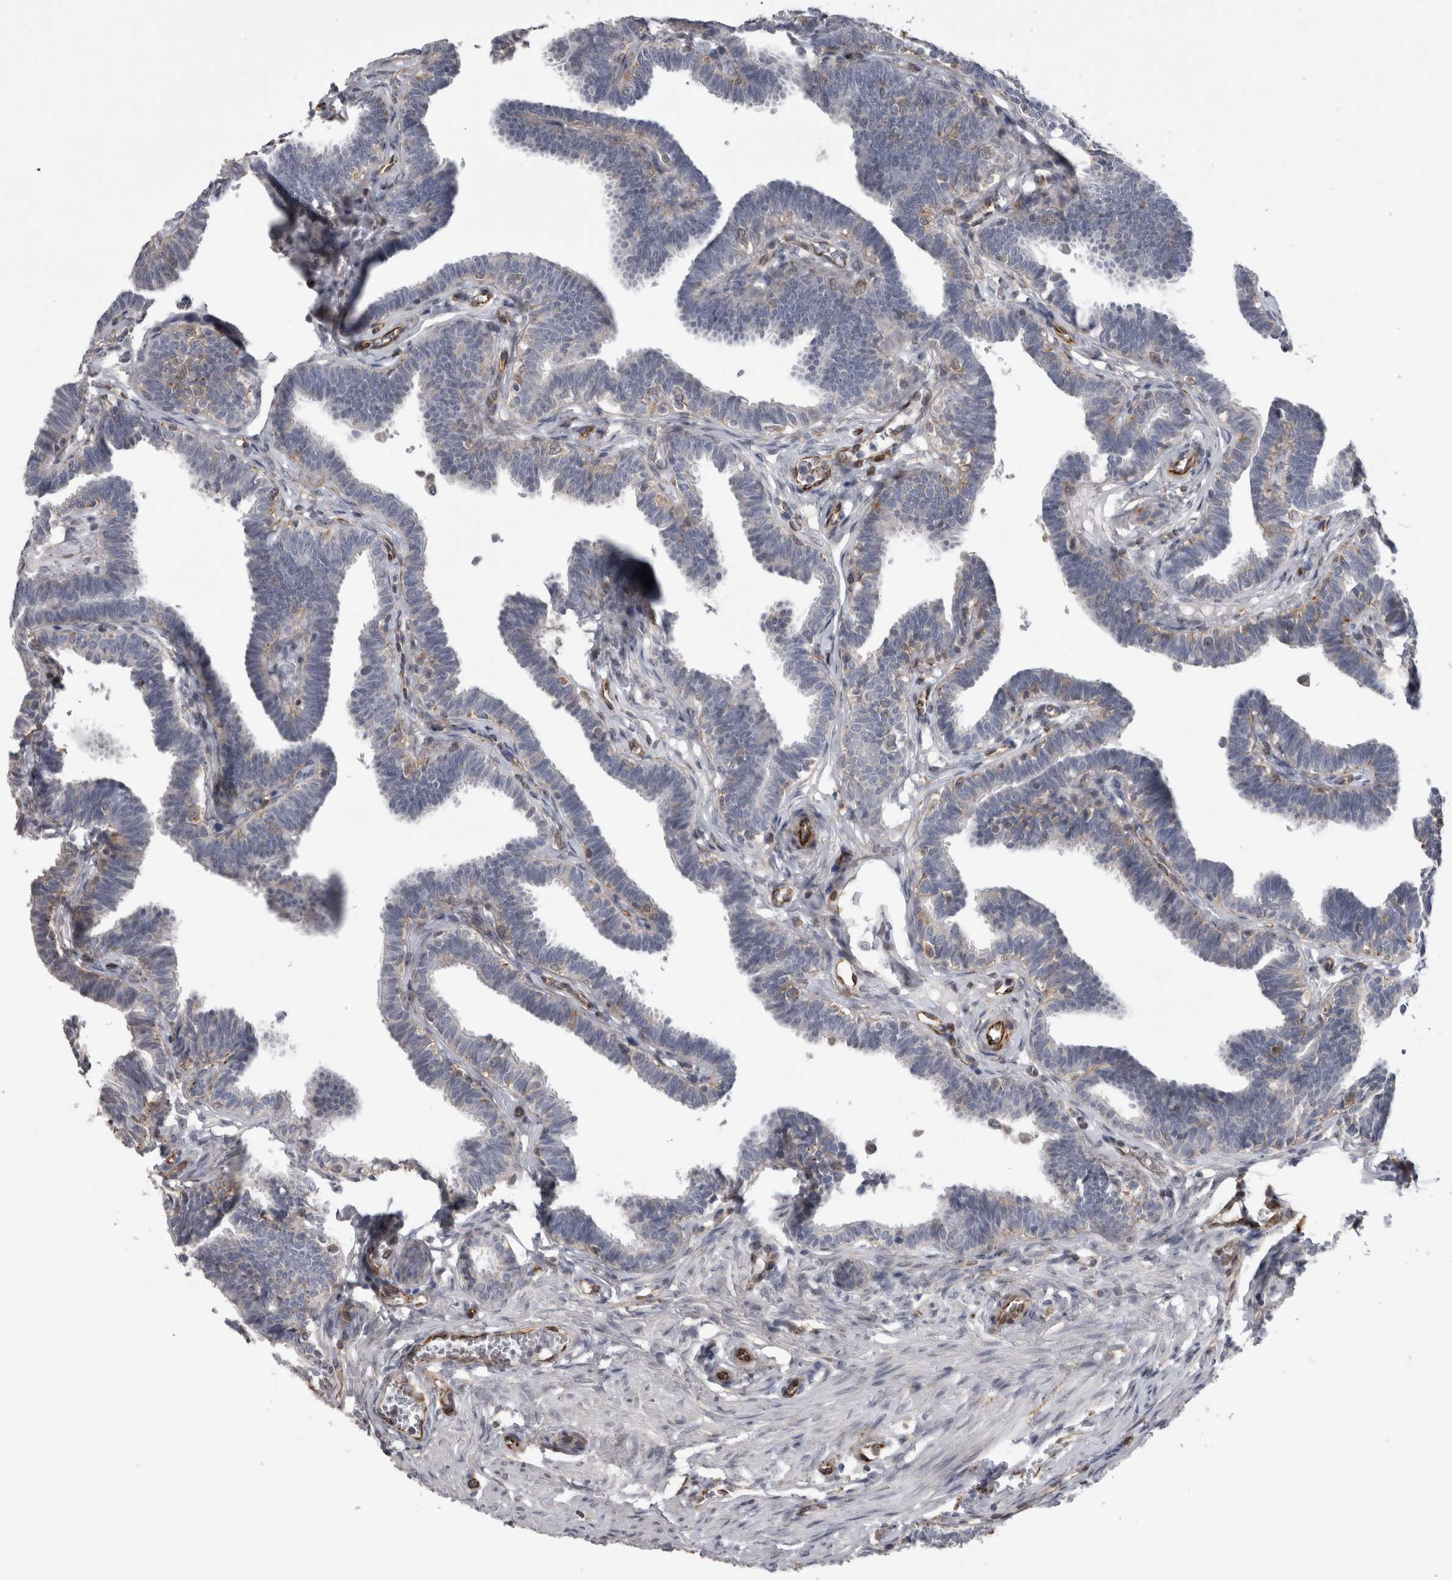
{"staining": {"intensity": "moderate", "quantity": "<25%", "location": "cytoplasmic/membranous"}, "tissue": "fallopian tube", "cell_type": "Glandular cells", "image_type": "normal", "snomed": [{"axis": "morphology", "description": "Normal tissue, NOS"}, {"axis": "topography", "description": "Fallopian tube"}, {"axis": "topography", "description": "Ovary"}], "caption": "Protein staining of normal fallopian tube displays moderate cytoplasmic/membranous expression in about <25% of glandular cells. (DAB IHC, brown staining for protein, blue staining for nuclei).", "gene": "ACOT7", "patient": {"sex": "female", "age": 23}}